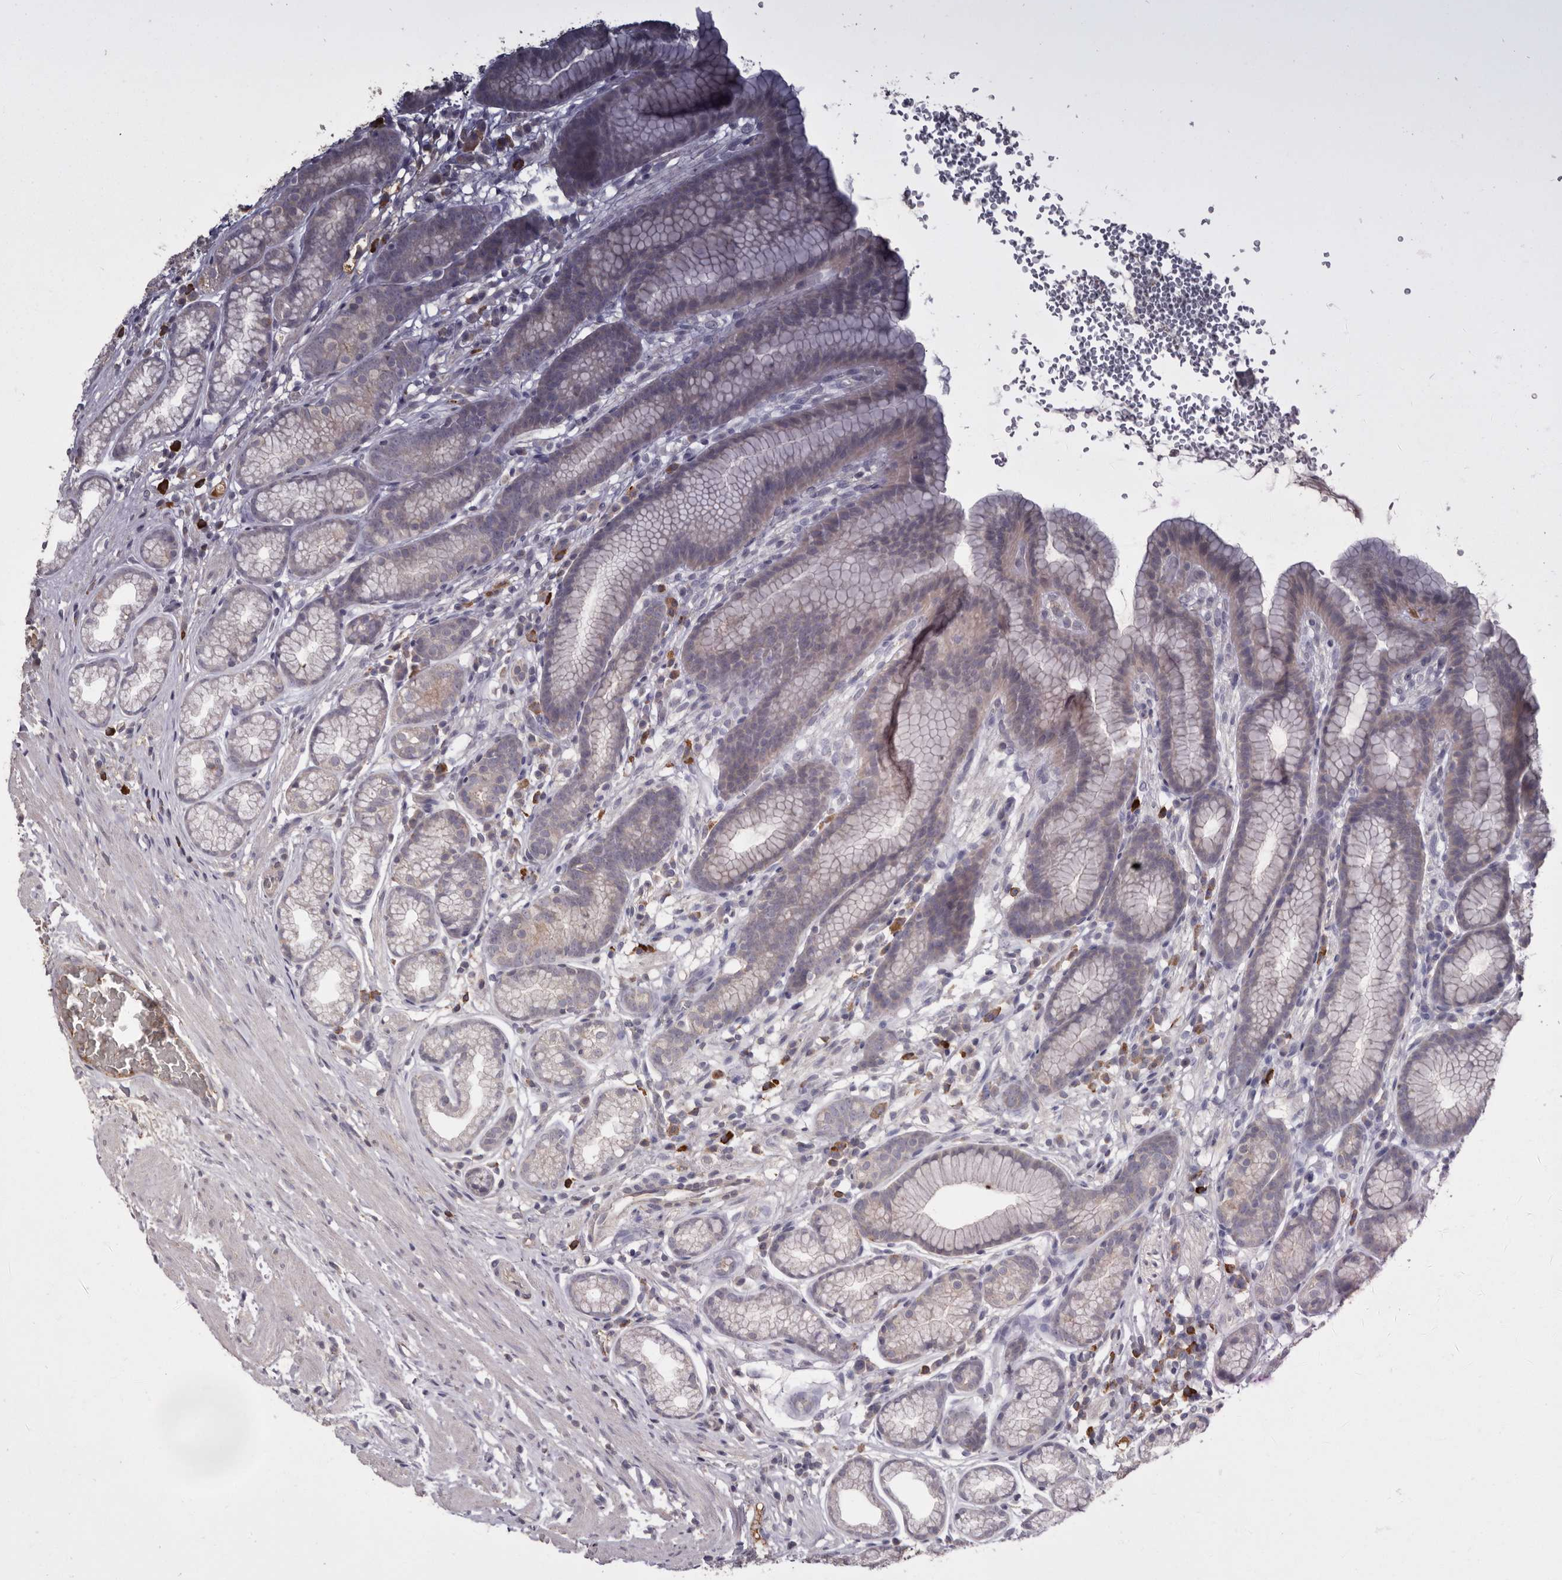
{"staining": {"intensity": "negative", "quantity": "none", "location": "none"}, "tissue": "stomach", "cell_type": "Glandular cells", "image_type": "normal", "snomed": [{"axis": "morphology", "description": "Normal tissue, NOS"}, {"axis": "topography", "description": "Stomach"}], "caption": "Glandular cells show no significant protein positivity in benign stomach. The staining is performed using DAB brown chromogen with nuclei counter-stained in using hematoxylin.", "gene": "HCAR2", "patient": {"sex": "male", "age": 42}}